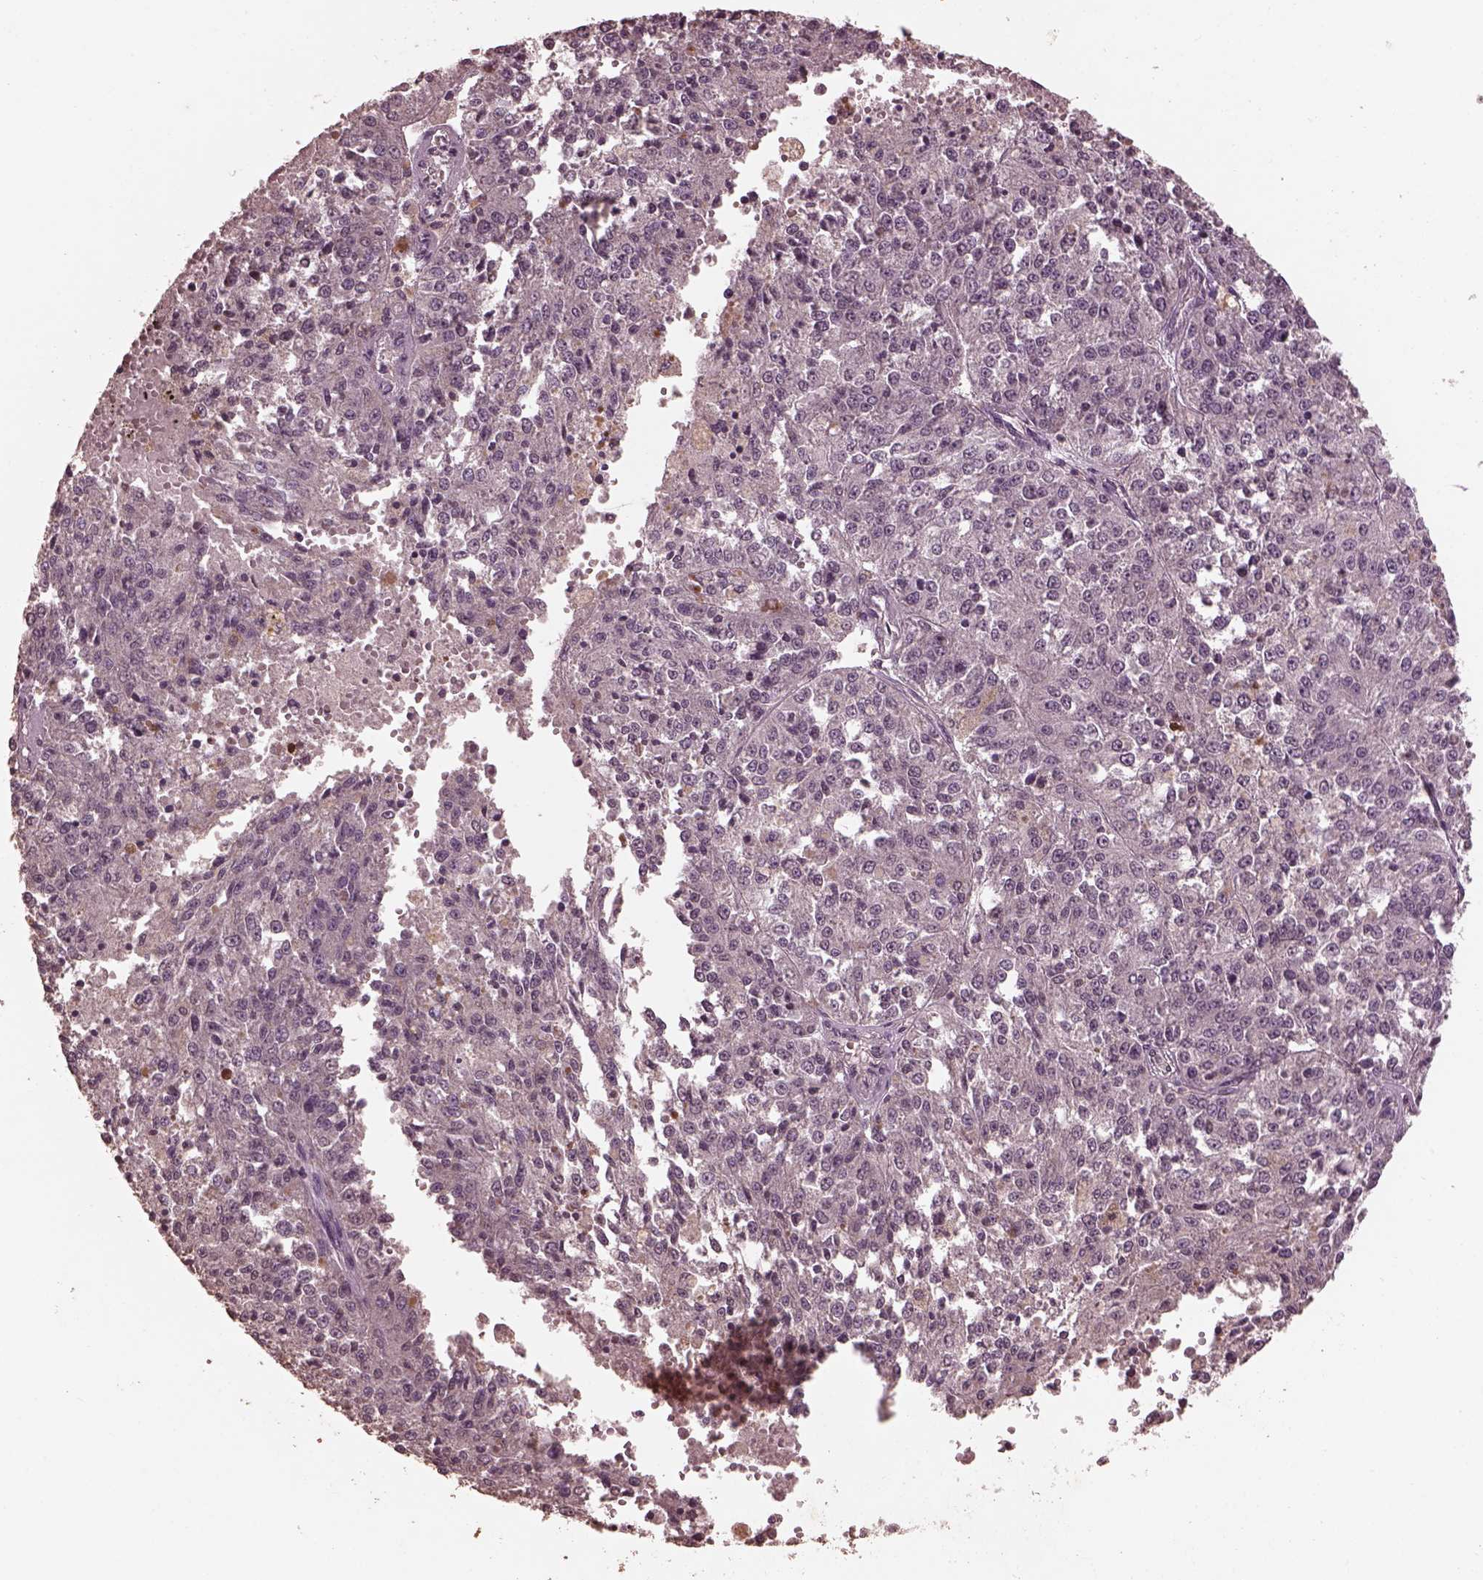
{"staining": {"intensity": "negative", "quantity": "none", "location": "none"}, "tissue": "melanoma", "cell_type": "Tumor cells", "image_type": "cancer", "snomed": [{"axis": "morphology", "description": "Malignant melanoma, Metastatic site"}, {"axis": "topography", "description": "Lymph node"}], "caption": "IHC of human malignant melanoma (metastatic site) exhibits no expression in tumor cells.", "gene": "CPT1C", "patient": {"sex": "female", "age": 64}}